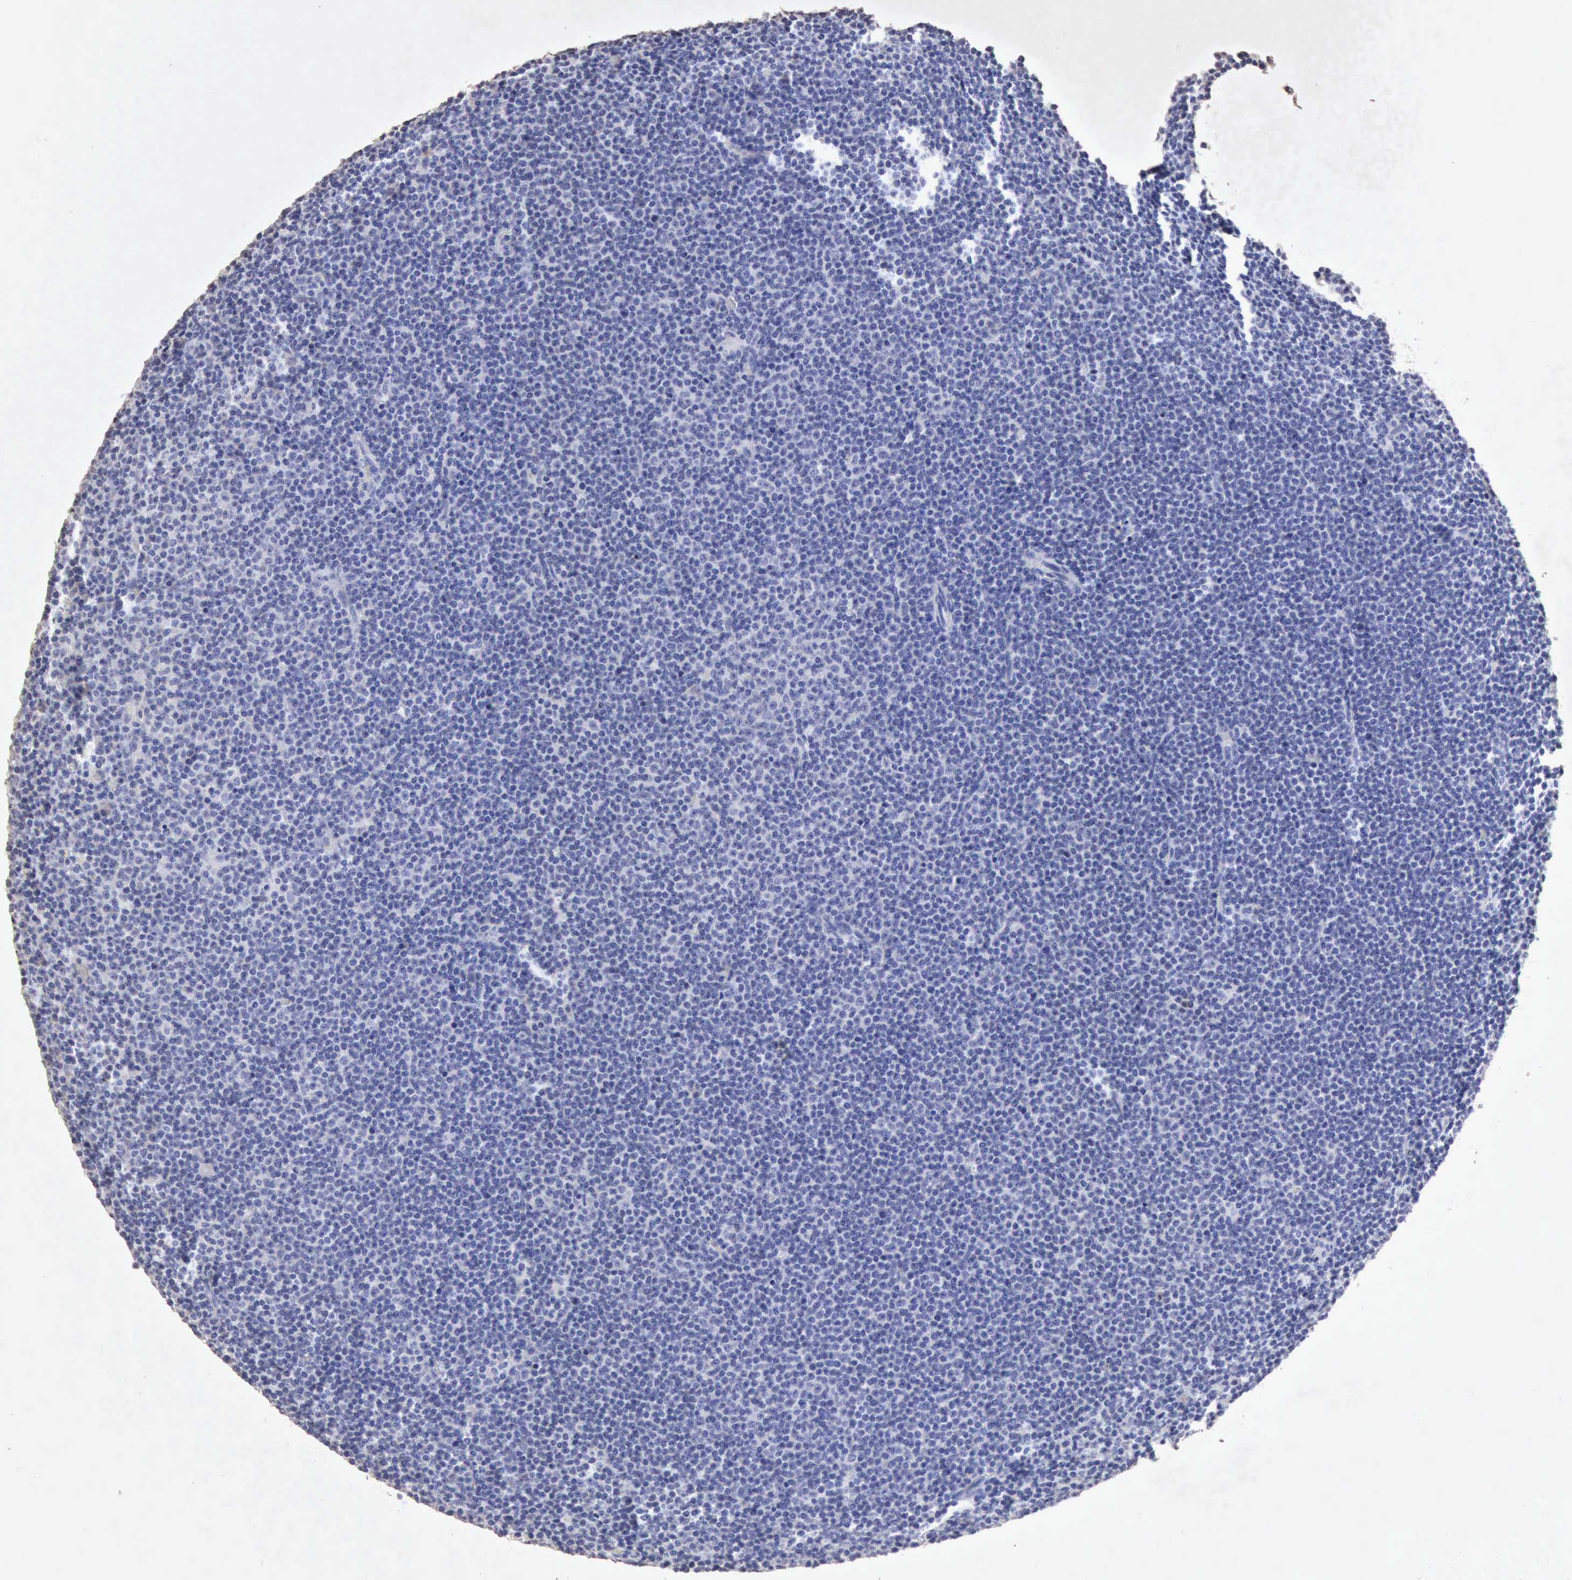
{"staining": {"intensity": "negative", "quantity": "none", "location": "none"}, "tissue": "lymphoma", "cell_type": "Tumor cells", "image_type": "cancer", "snomed": [{"axis": "morphology", "description": "Malignant lymphoma, non-Hodgkin's type, Low grade"}, {"axis": "topography", "description": "Lymph node"}], "caption": "Lymphoma was stained to show a protein in brown. There is no significant staining in tumor cells. (DAB immunohistochemistry with hematoxylin counter stain).", "gene": "KRT6B", "patient": {"sex": "female", "age": 69}}